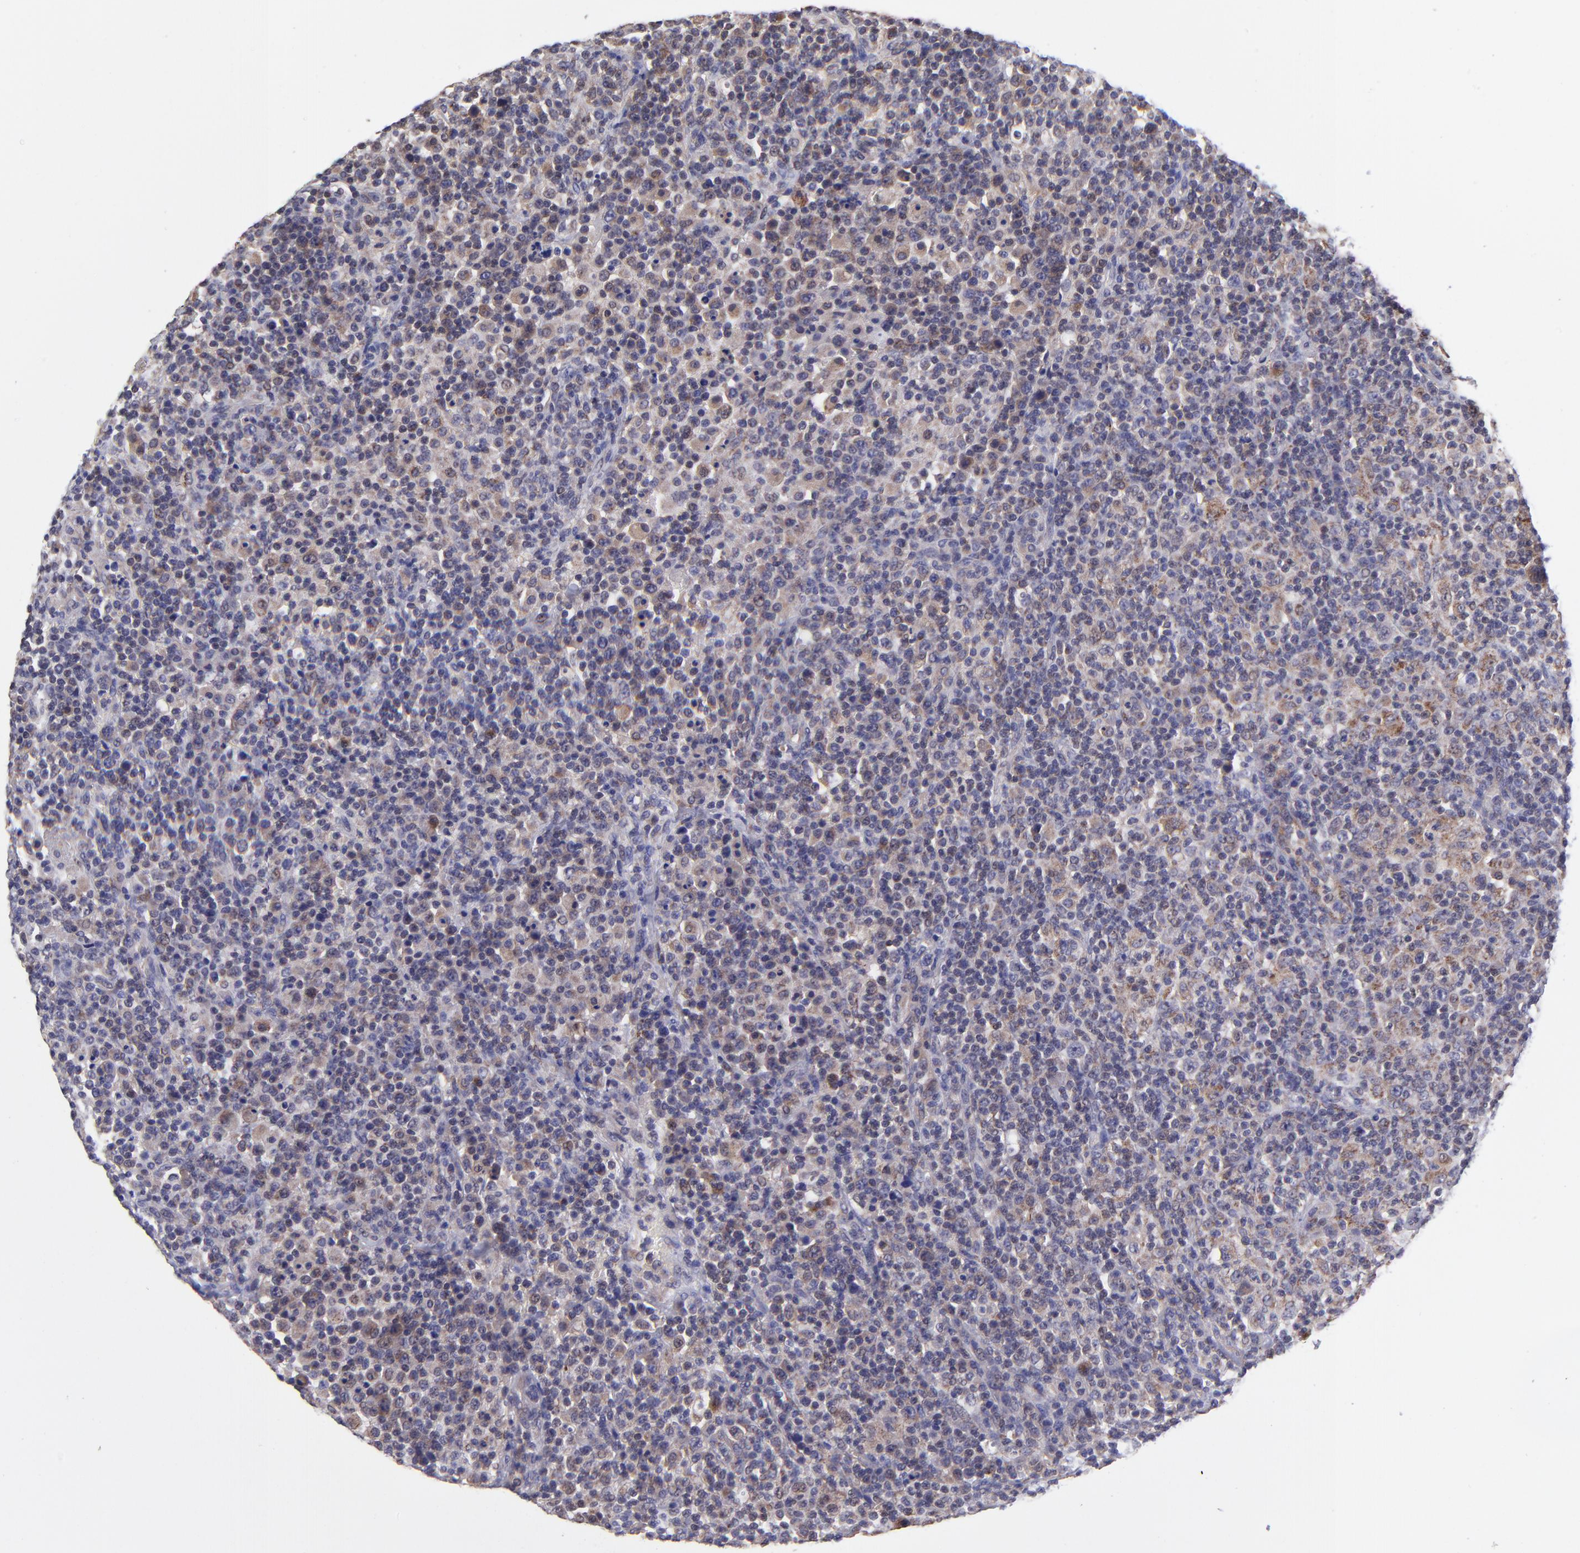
{"staining": {"intensity": "weak", "quantity": "25%-75%", "location": "cytoplasmic/membranous"}, "tissue": "lymphoma", "cell_type": "Tumor cells", "image_type": "cancer", "snomed": [{"axis": "morphology", "description": "Hodgkin's disease, NOS"}, {"axis": "topography", "description": "Lymph node"}], "caption": "About 25%-75% of tumor cells in lymphoma reveal weak cytoplasmic/membranous protein staining as visualized by brown immunohistochemical staining.", "gene": "NSF", "patient": {"sex": "male", "age": 65}}